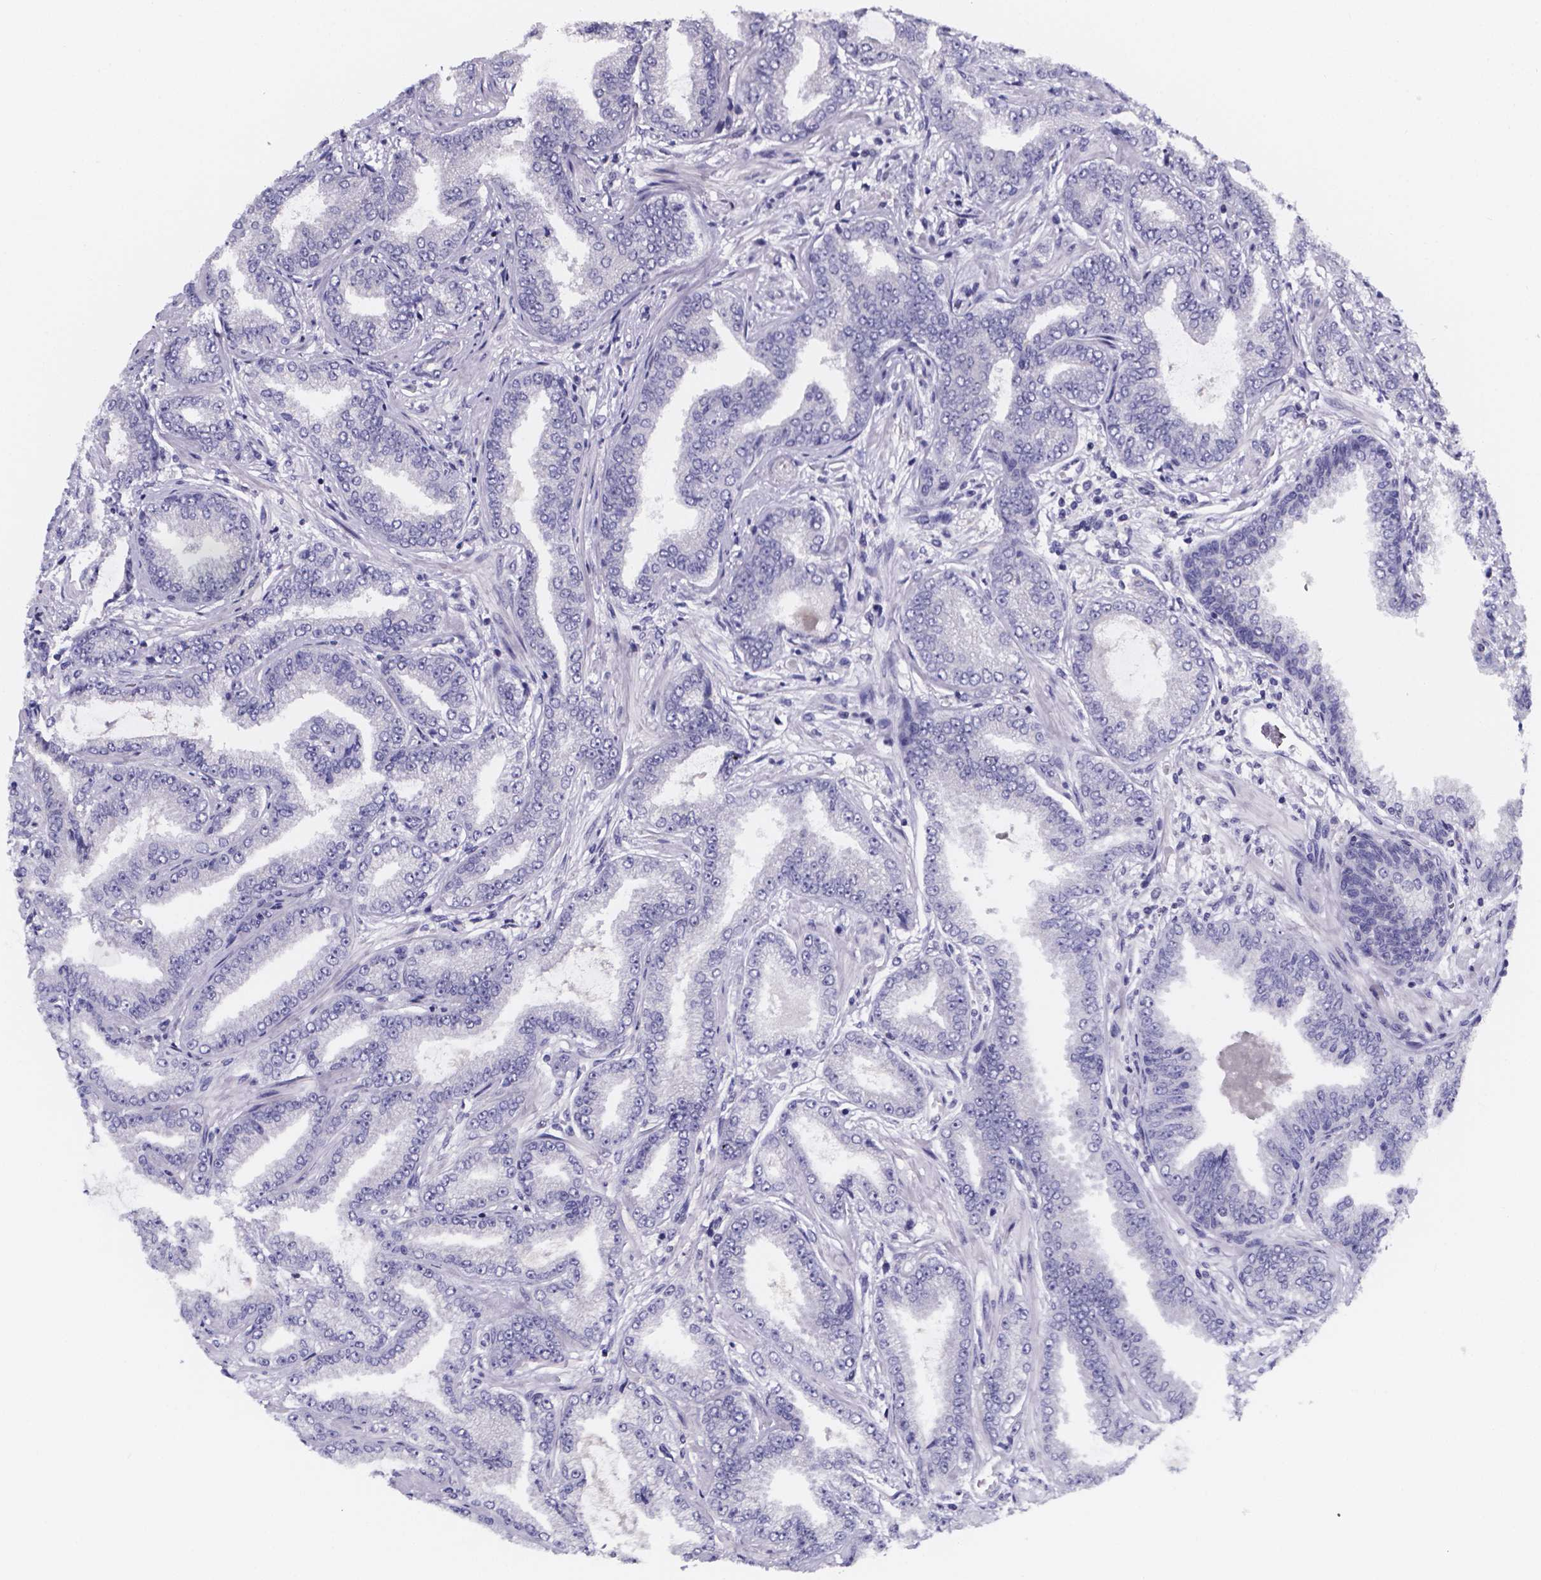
{"staining": {"intensity": "negative", "quantity": "none", "location": "none"}, "tissue": "prostate cancer", "cell_type": "Tumor cells", "image_type": "cancer", "snomed": [{"axis": "morphology", "description": "Adenocarcinoma, Low grade"}, {"axis": "topography", "description": "Prostate"}], "caption": "An immunohistochemistry (IHC) image of prostate cancer (adenocarcinoma (low-grade)) is shown. There is no staining in tumor cells of prostate cancer (adenocarcinoma (low-grade)).", "gene": "IZUMO1", "patient": {"sex": "male", "age": 55}}